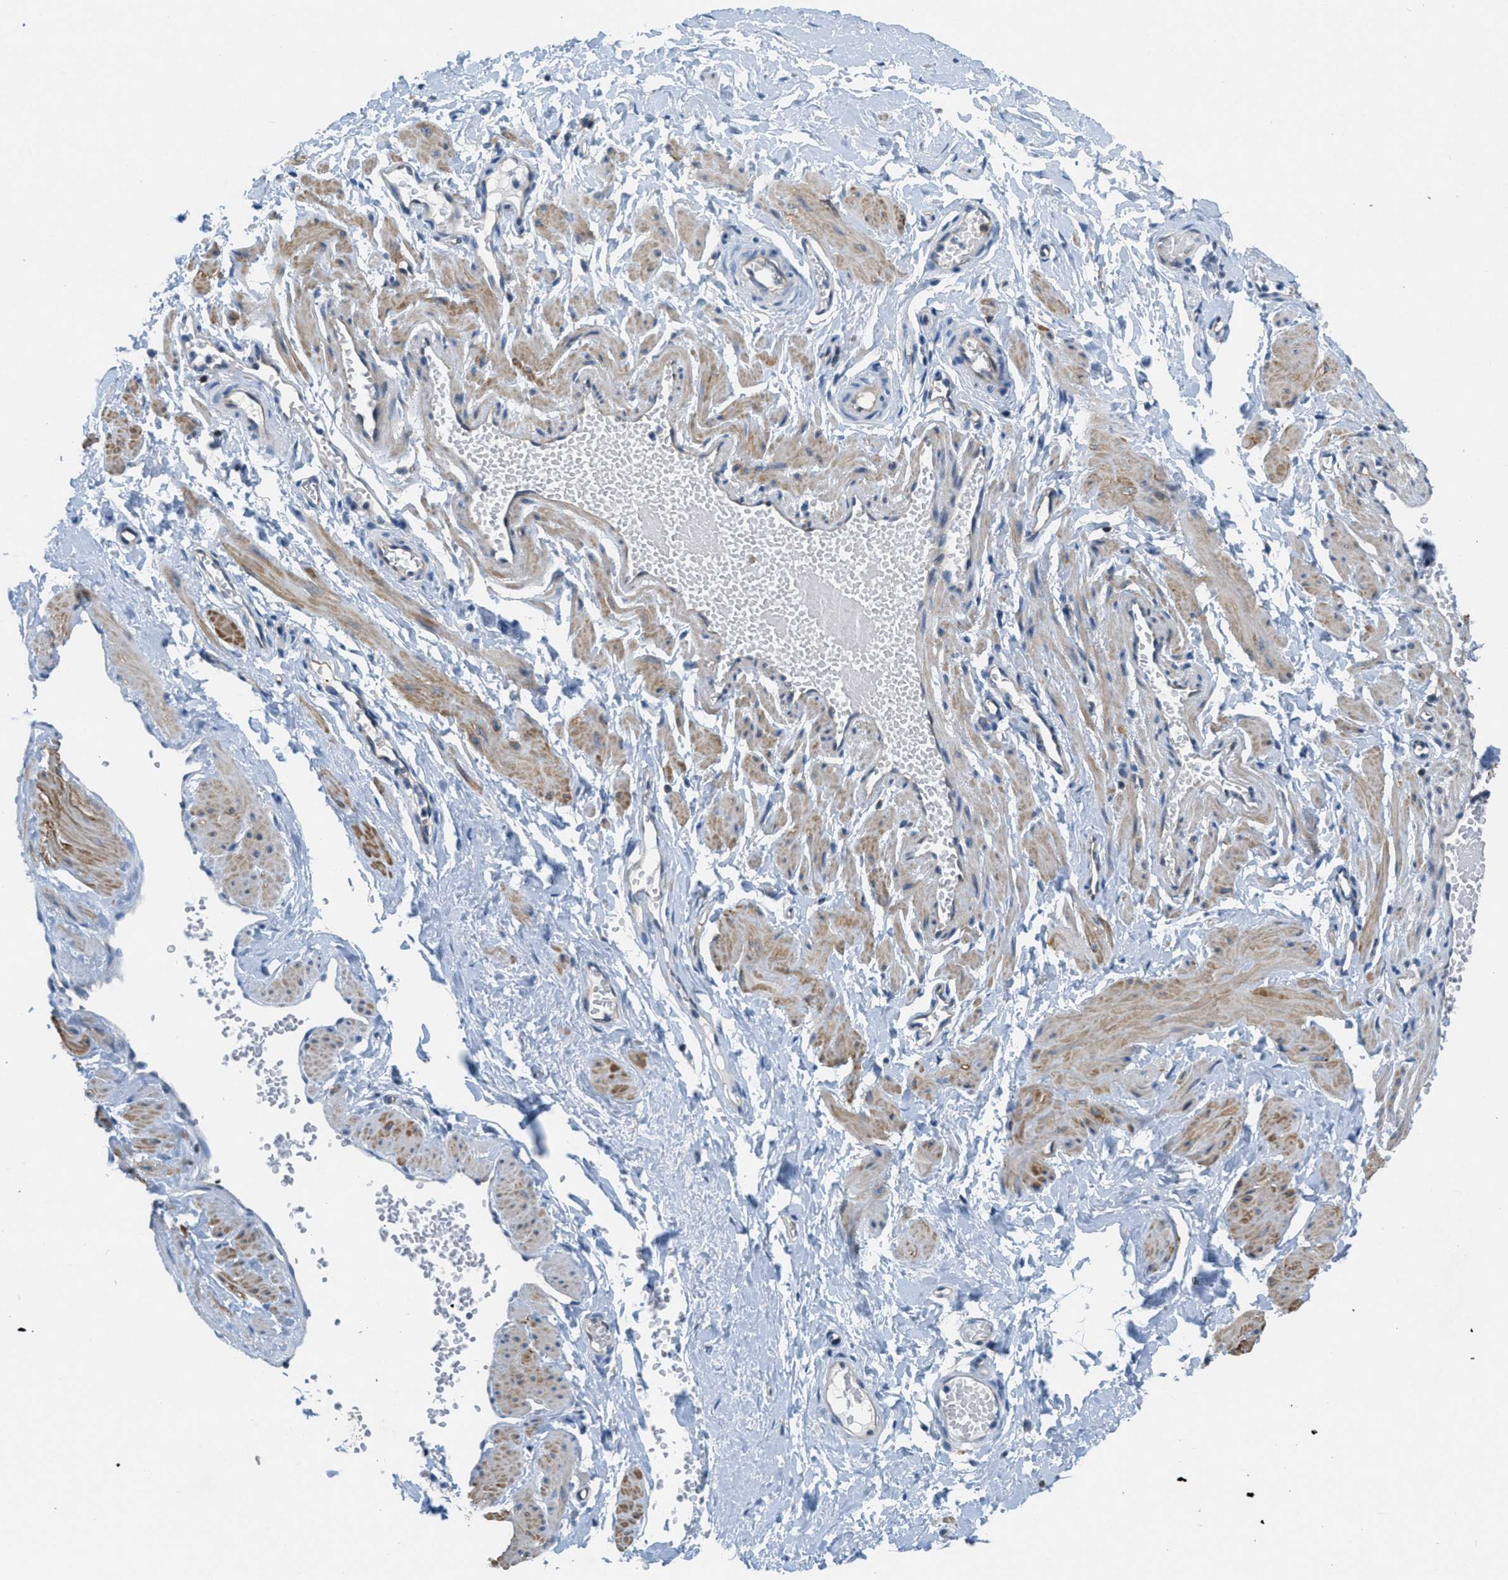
{"staining": {"intensity": "negative", "quantity": "none", "location": "none"}, "tissue": "adipose tissue", "cell_type": "Adipocytes", "image_type": "normal", "snomed": [{"axis": "morphology", "description": "Normal tissue, NOS"}, {"axis": "topography", "description": "Soft tissue"}, {"axis": "topography", "description": "Vascular tissue"}], "caption": "The image exhibits no significant staining in adipocytes of adipose tissue.", "gene": "PIP5K1C", "patient": {"sex": "female", "age": 35}}